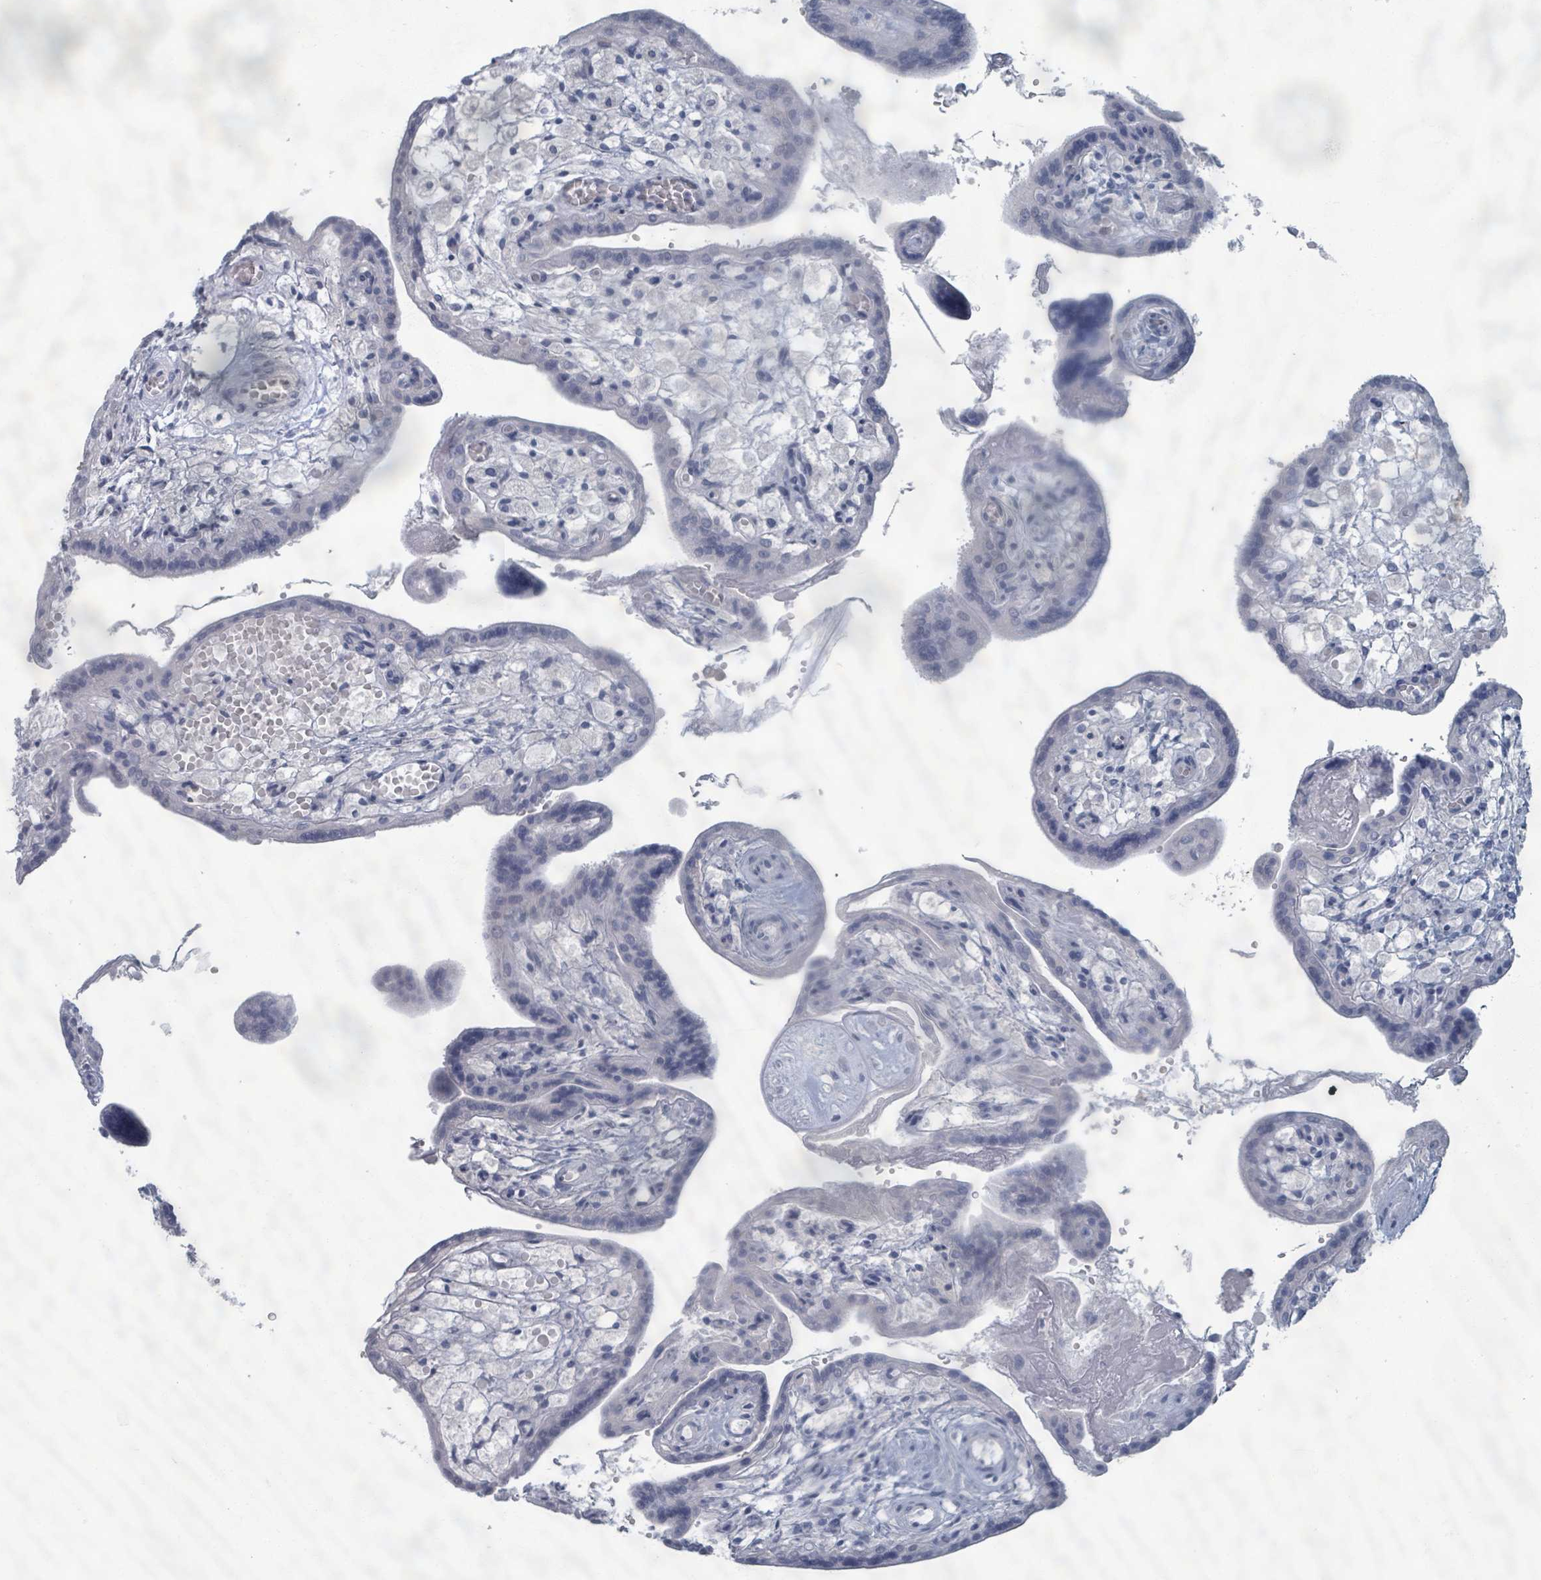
{"staining": {"intensity": "negative", "quantity": "none", "location": "none"}, "tissue": "placenta", "cell_type": "Trophoblastic cells", "image_type": "normal", "snomed": [{"axis": "morphology", "description": "Normal tissue, NOS"}, {"axis": "topography", "description": "Placenta"}], "caption": "The photomicrograph reveals no staining of trophoblastic cells in normal placenta.", "gene": "WNT11", "patient": {"sex": "female", "age": 37}}